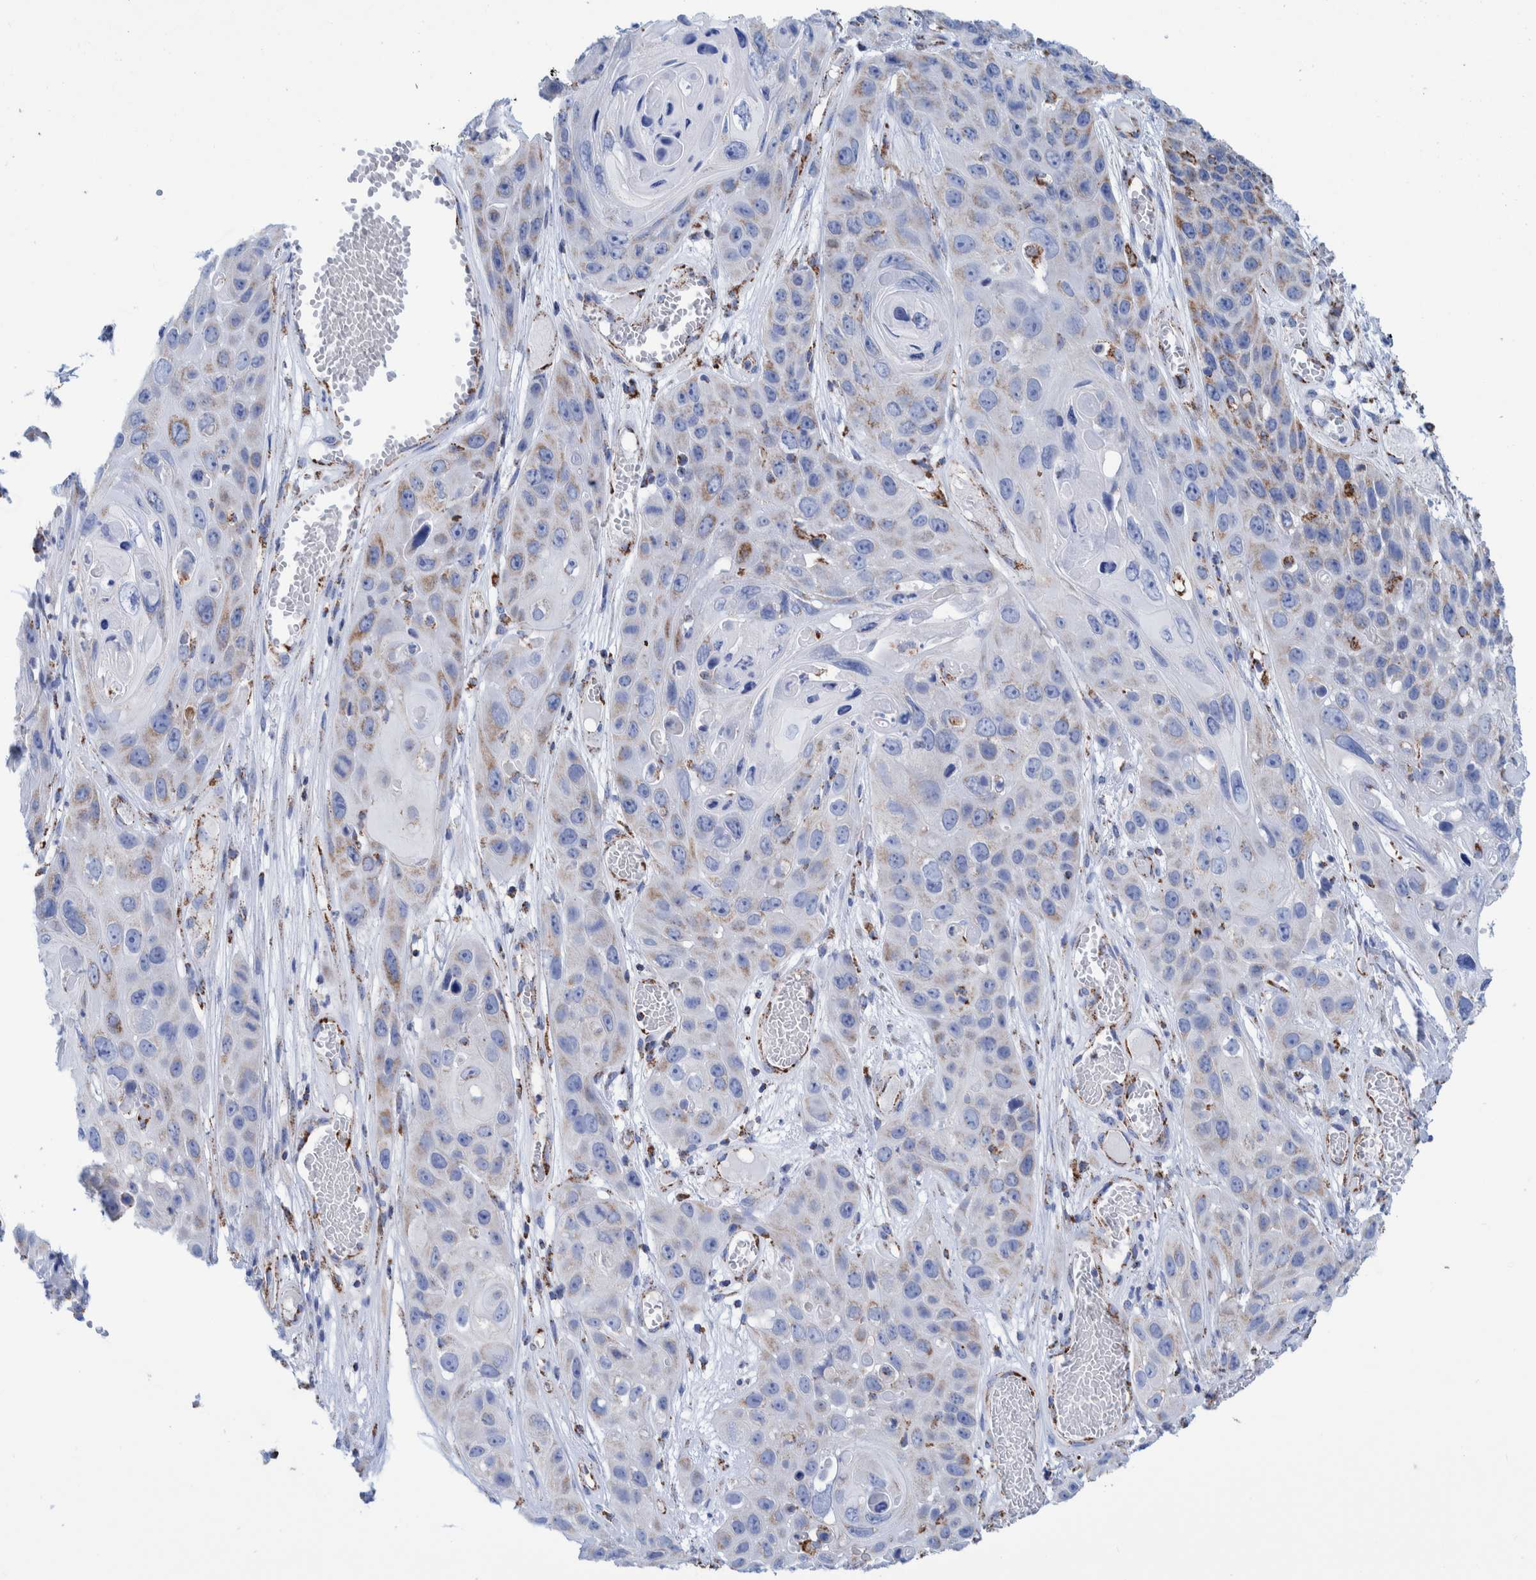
{"staining": {"intensity": "weak", "quantity": "<25%", "location": "cytoplasmic/membranous"}, "tissue": "skin cancer", "cell_type": "Tumor cells", "image_type": "cancer", "snomed": [{"axis": "morphology", "description": "Squamous cell carcinoma, NOS"}, {"axis": "topography", "description": "Skin"}], "caption": "High power microscopy micrograph of an IHC photomicrograph of skin squamous cell carcinoma, revealing no significant expression in tumor cells.", "gene": "DECR1", "patient": {"sex": "male", "age": 55}}